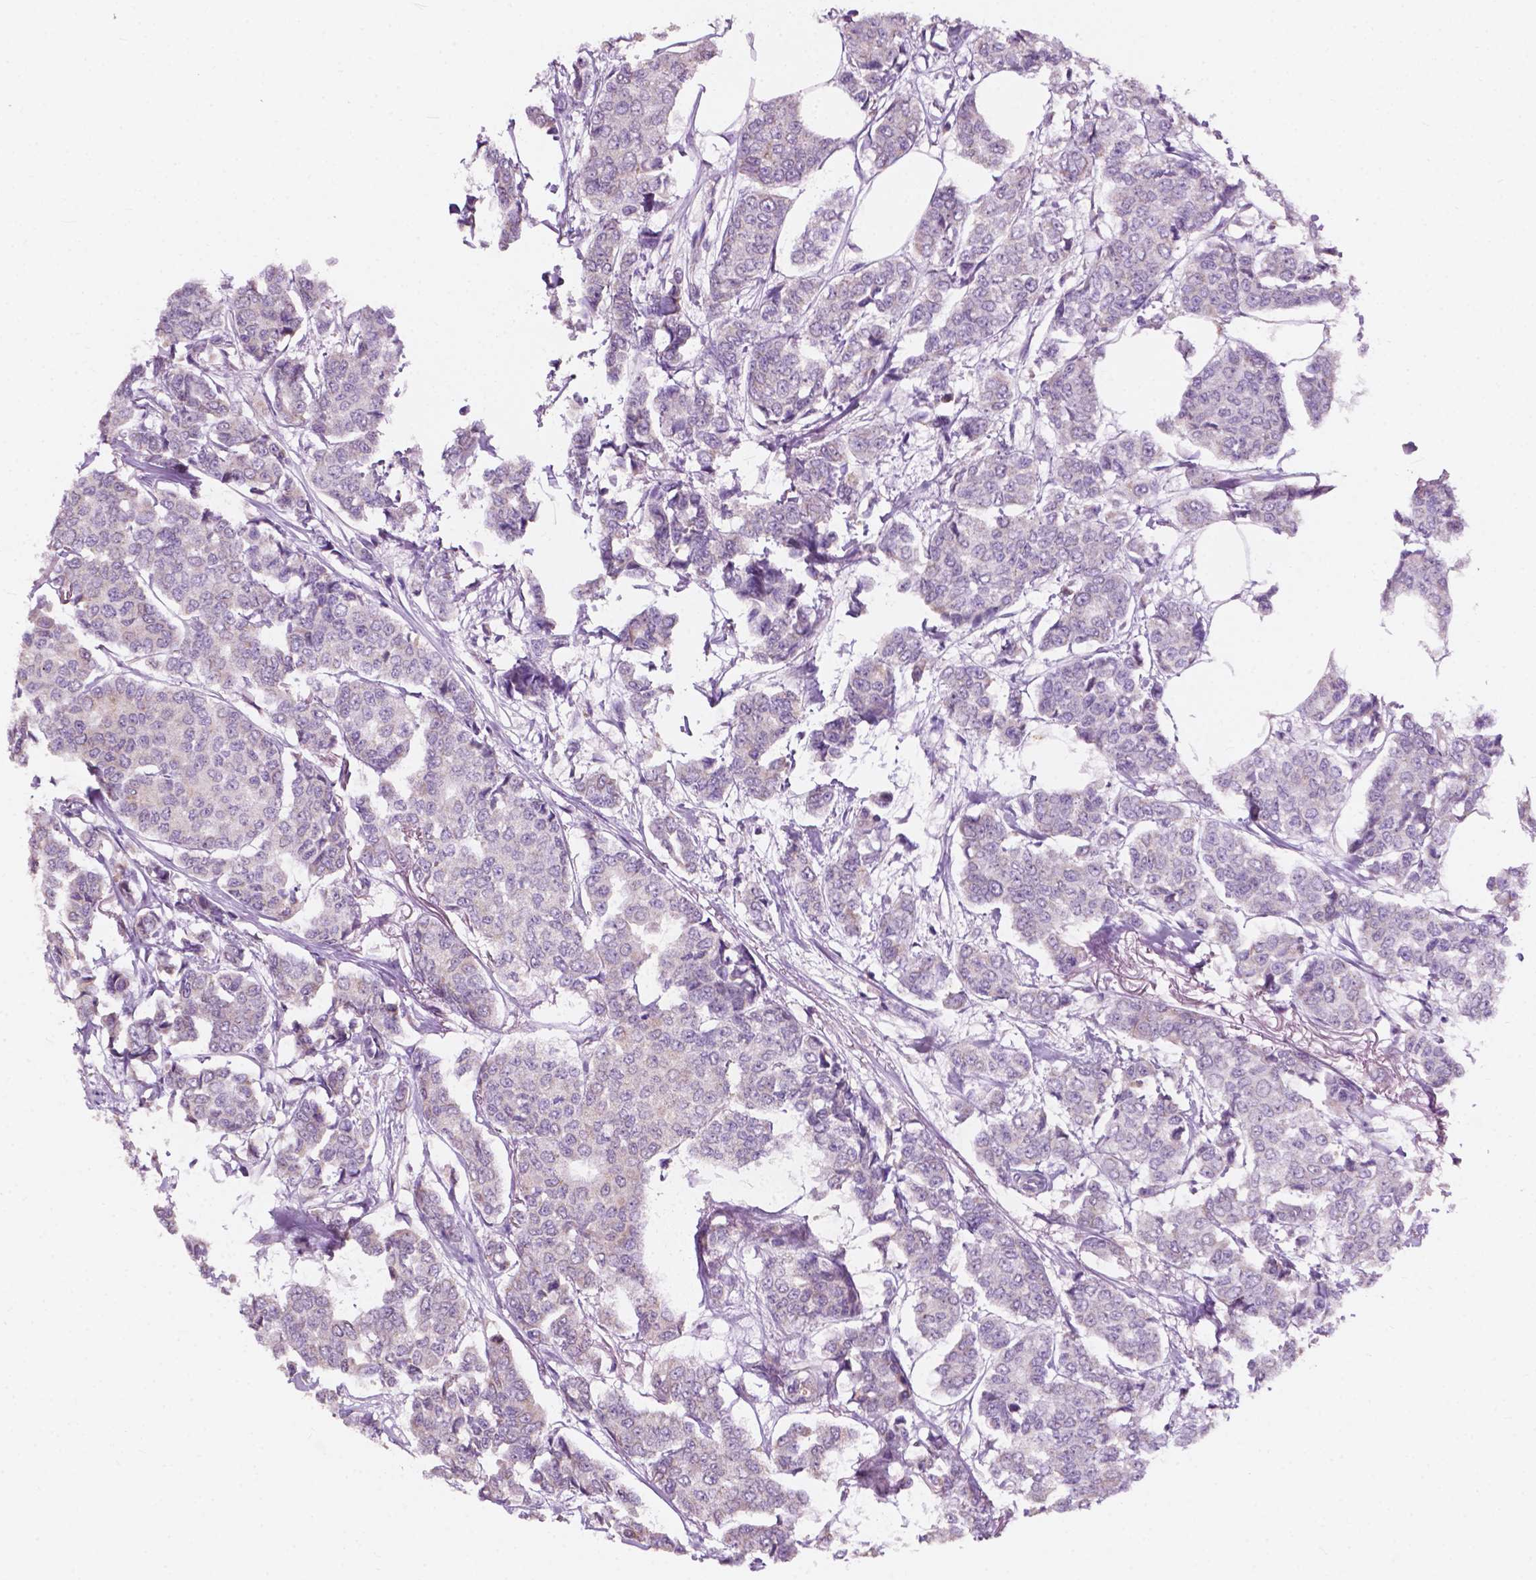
{"staining": {"intensity": "negative", "quantity": "none", "location": "none"}, "tissue": "breast cancer", "cell_type": "Tumor cells", "image_type": "cancer", "snomed": [{"axis": "morphology", "description": "Duct carcinoma"}, {"axis": "topography", "description": "Breast"}], "caption": "Tumor cells show no significant protein positivity in breast cancer (intraductal carcinoma).", "gene": "NDUFS1", "patient": {"sex": "female", "age": 94}}